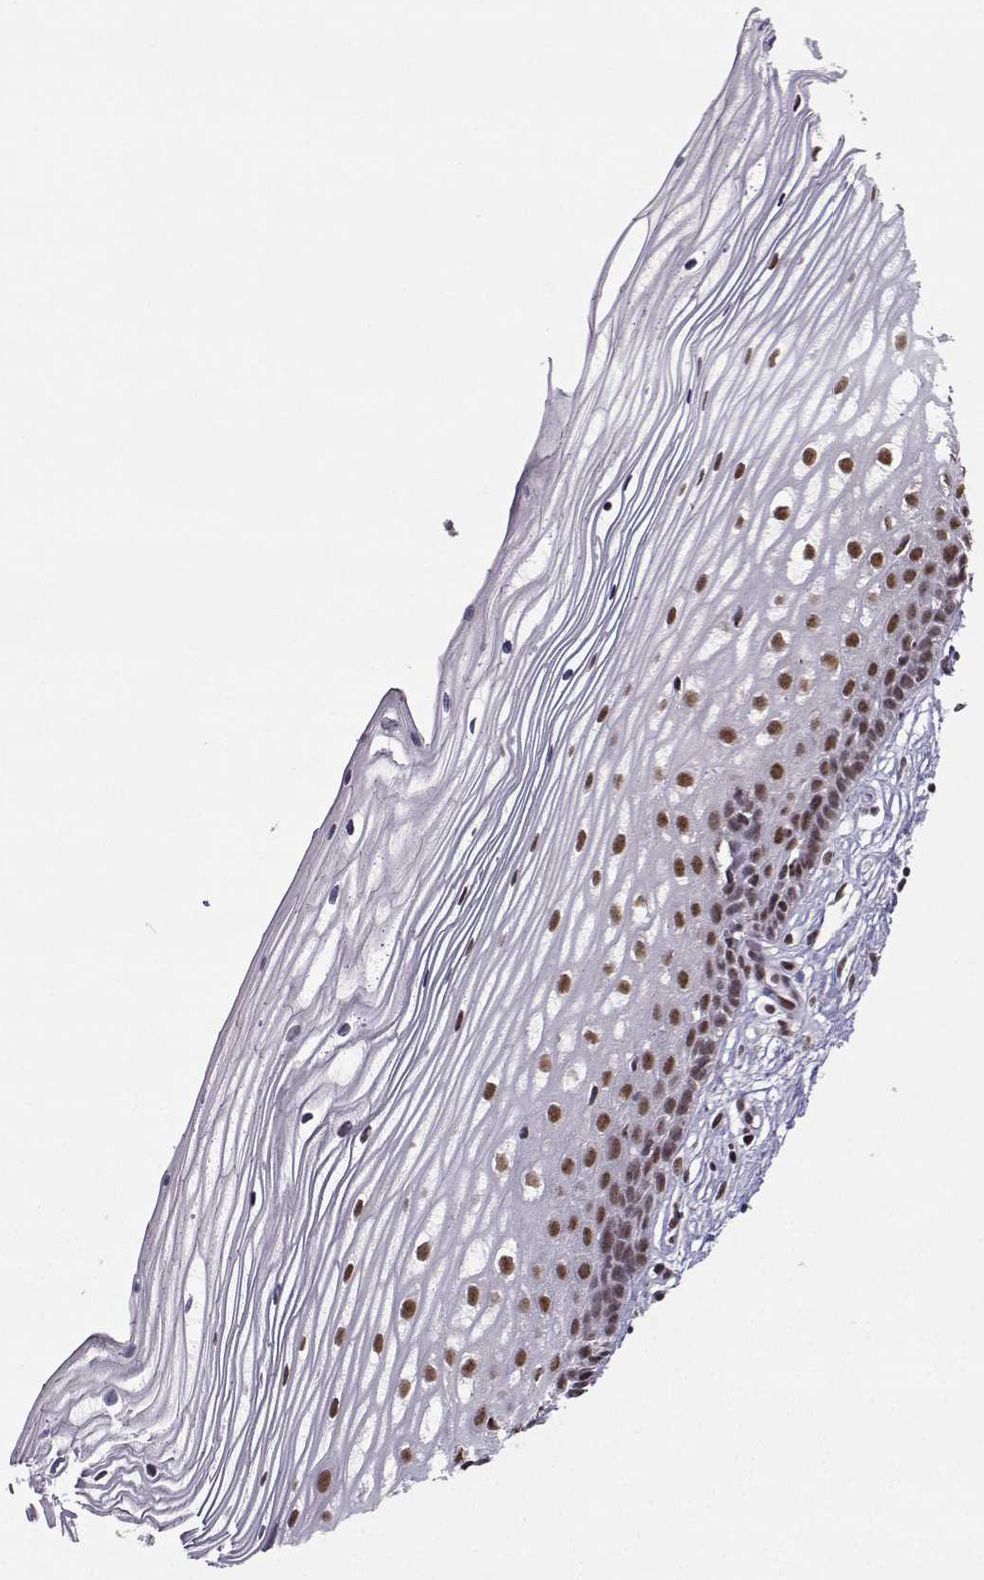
{"staining": {"intensity": "moderate", "quantity": ">75%", "location": "nuclear"}, "tissue": "cervix", "cell_type": "Glandular cells", "image_type": "normal", "snomed": [{"axis": "morphology", "description": "Normal tissue, NOS"}, {"axis": "topography", "description": "Cervix"}], "caption": "Benign cervix exhibits moderate nuclear positivity in about >75% of glandular cells (DAB IHC with brightfield microscopy, high magnification)..", "gene": "SNRPB2", "patient": {"sex": "female", "age": 40}}